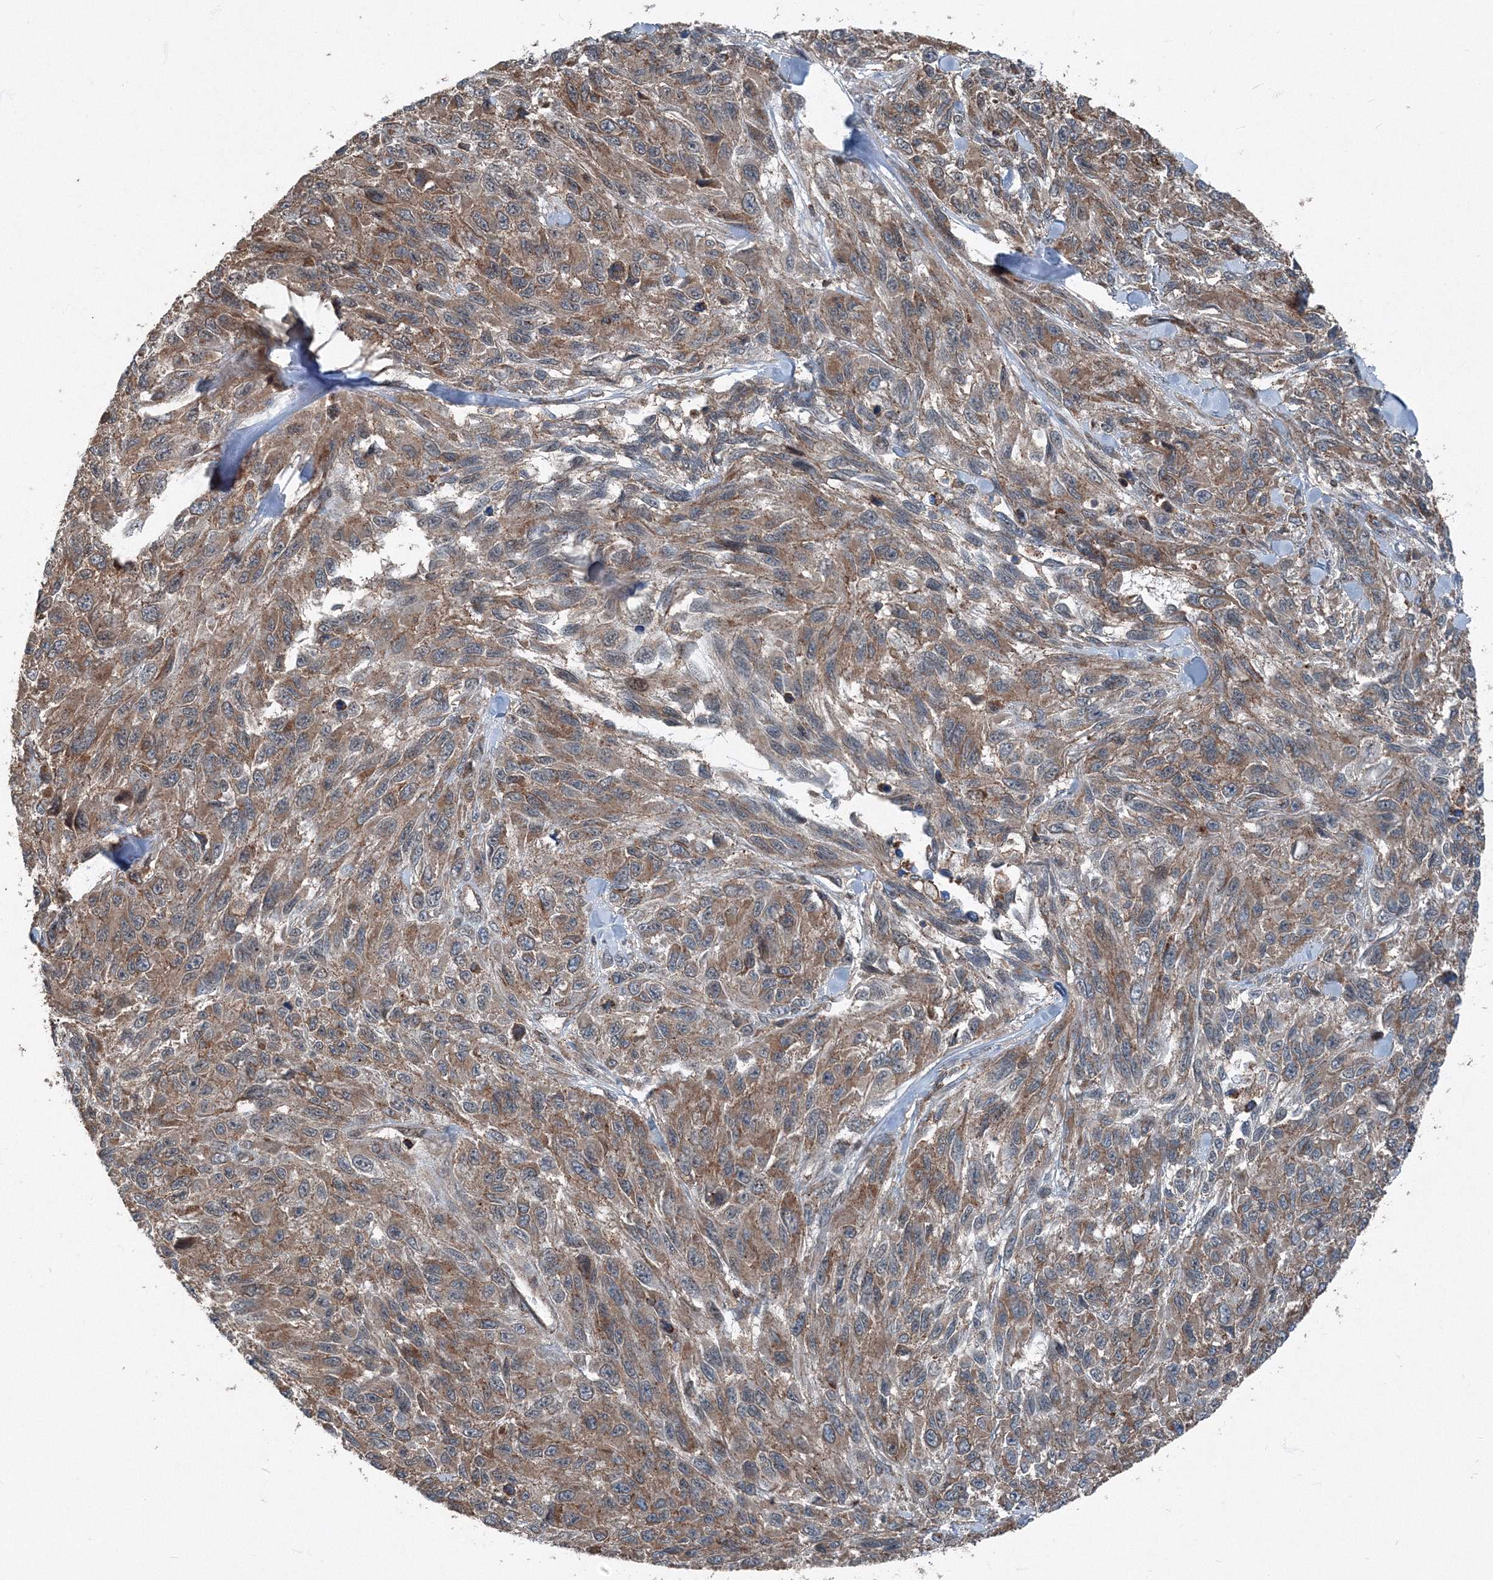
{"staining": {"intensity": "moderate", "quantity": ">75%", "location": "cytoplasmic/membranous"}, "tissue": "melanoma", "cell_type": "Tumor cells", "image_type": "cancer", "snomed": [{"axis": "morphology", "description": "Malignant melanoma, NOS"}, {"axis": "topography", "description": "Skin"}], "caption": "Human melanoma stained with a protein marker exhibits moderate staining in tumor cells.", "gene": "AASDH", "patient": {"sex": "female", "age": 96}}